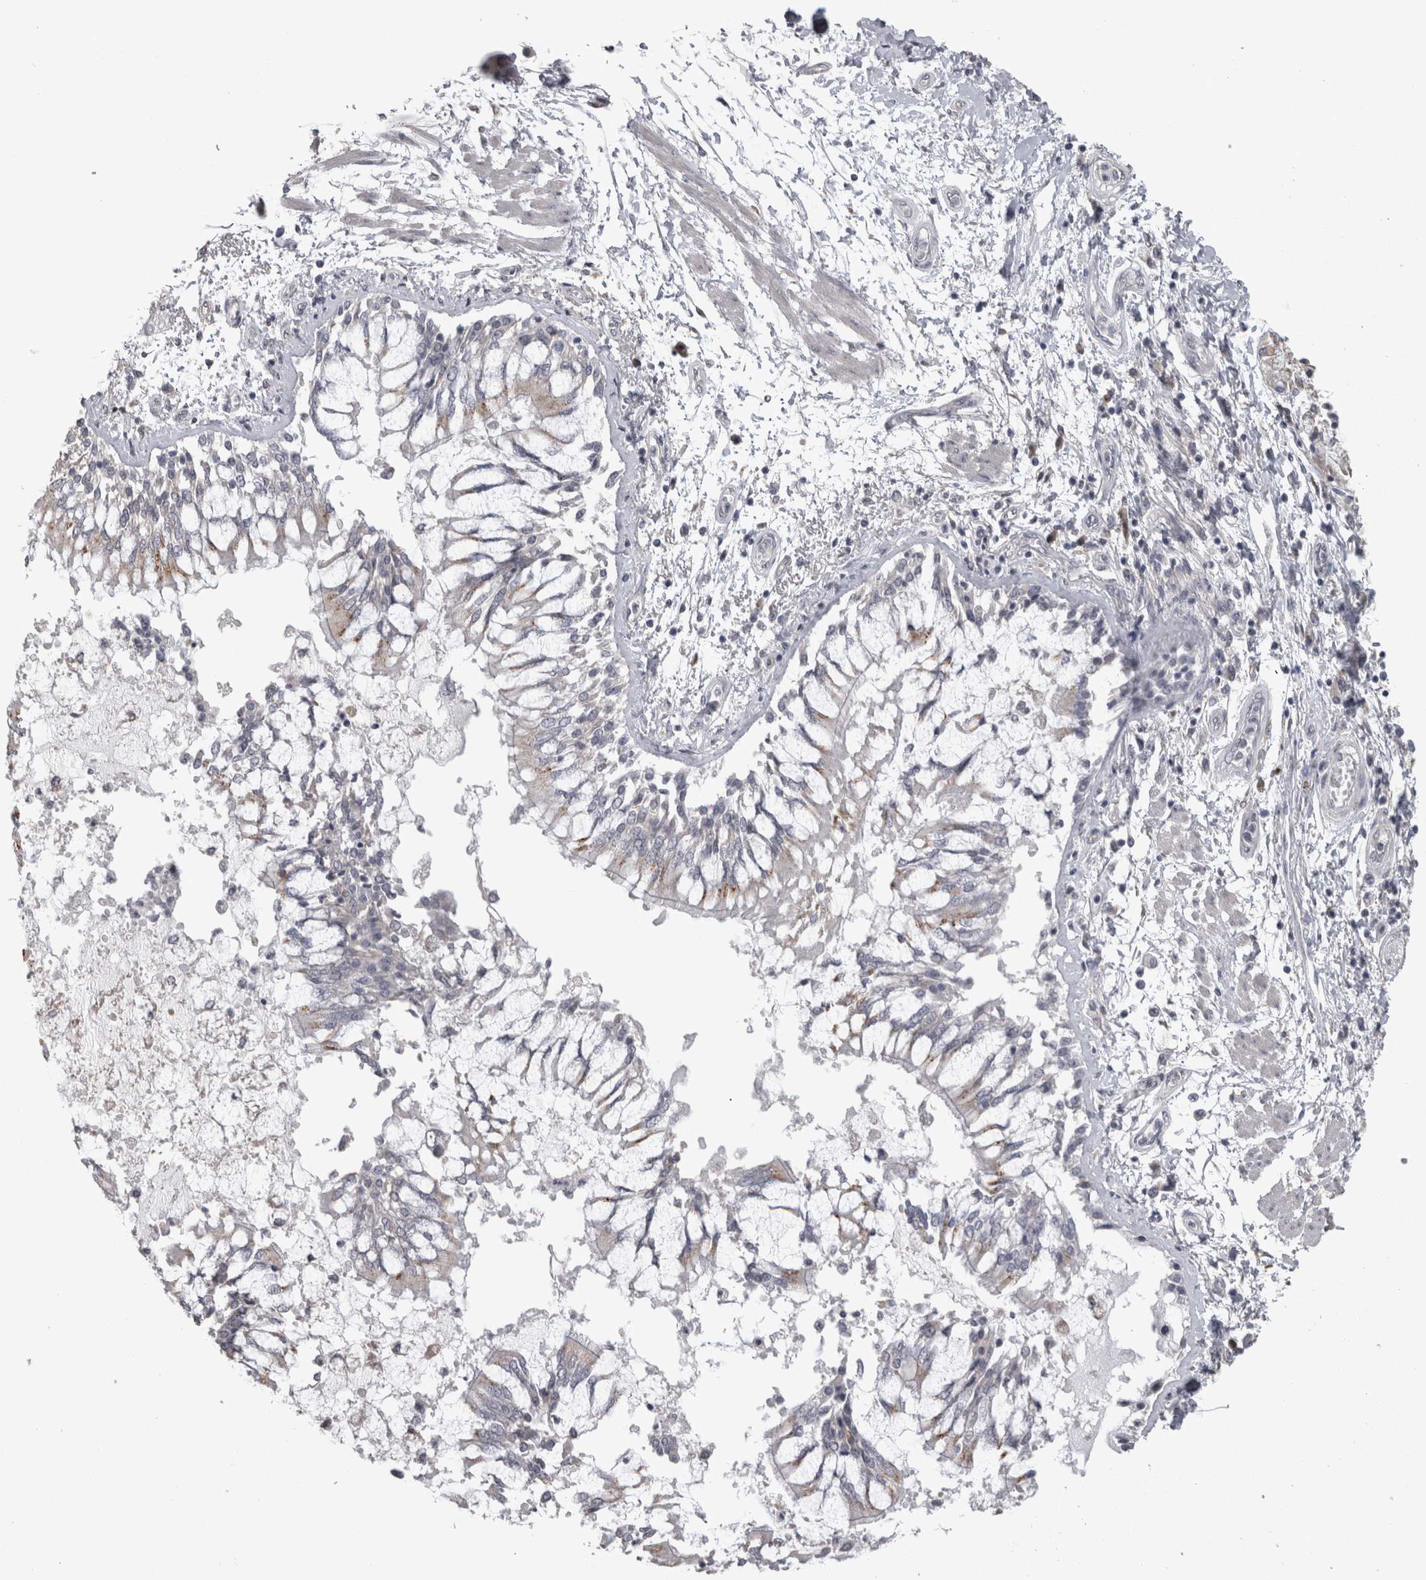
{"staining": {"intensity": "negative", "quantity": "none", "location": "none"}, "tissue": "lung cancer", "cell_type": "Tumor cells", "image_type": "cancer", "snomed": [{"axis": "morphology", "description": "Normal tissue, NOS"}, {"axis": "morphology", "description": "Squamous cell carcinoma, NOS"}, {"axis": "topography", "description": "Lymph node"}, {"axis": "topography", "description": "Cartilage tissue"}, {"axis": "topography", "description": "Bronchus"}, {"axis": "topography", "description": "Lung"}, {"axis": "topography", "description": "Peripheral nerve tissue"}], "caption": "A histopathology image of lung squamous cell carcinoma stained for a protein reveals no brown staining in tumor cells.", "gene": "RAB29", "patient": {"sex": "female", "age": 49}}